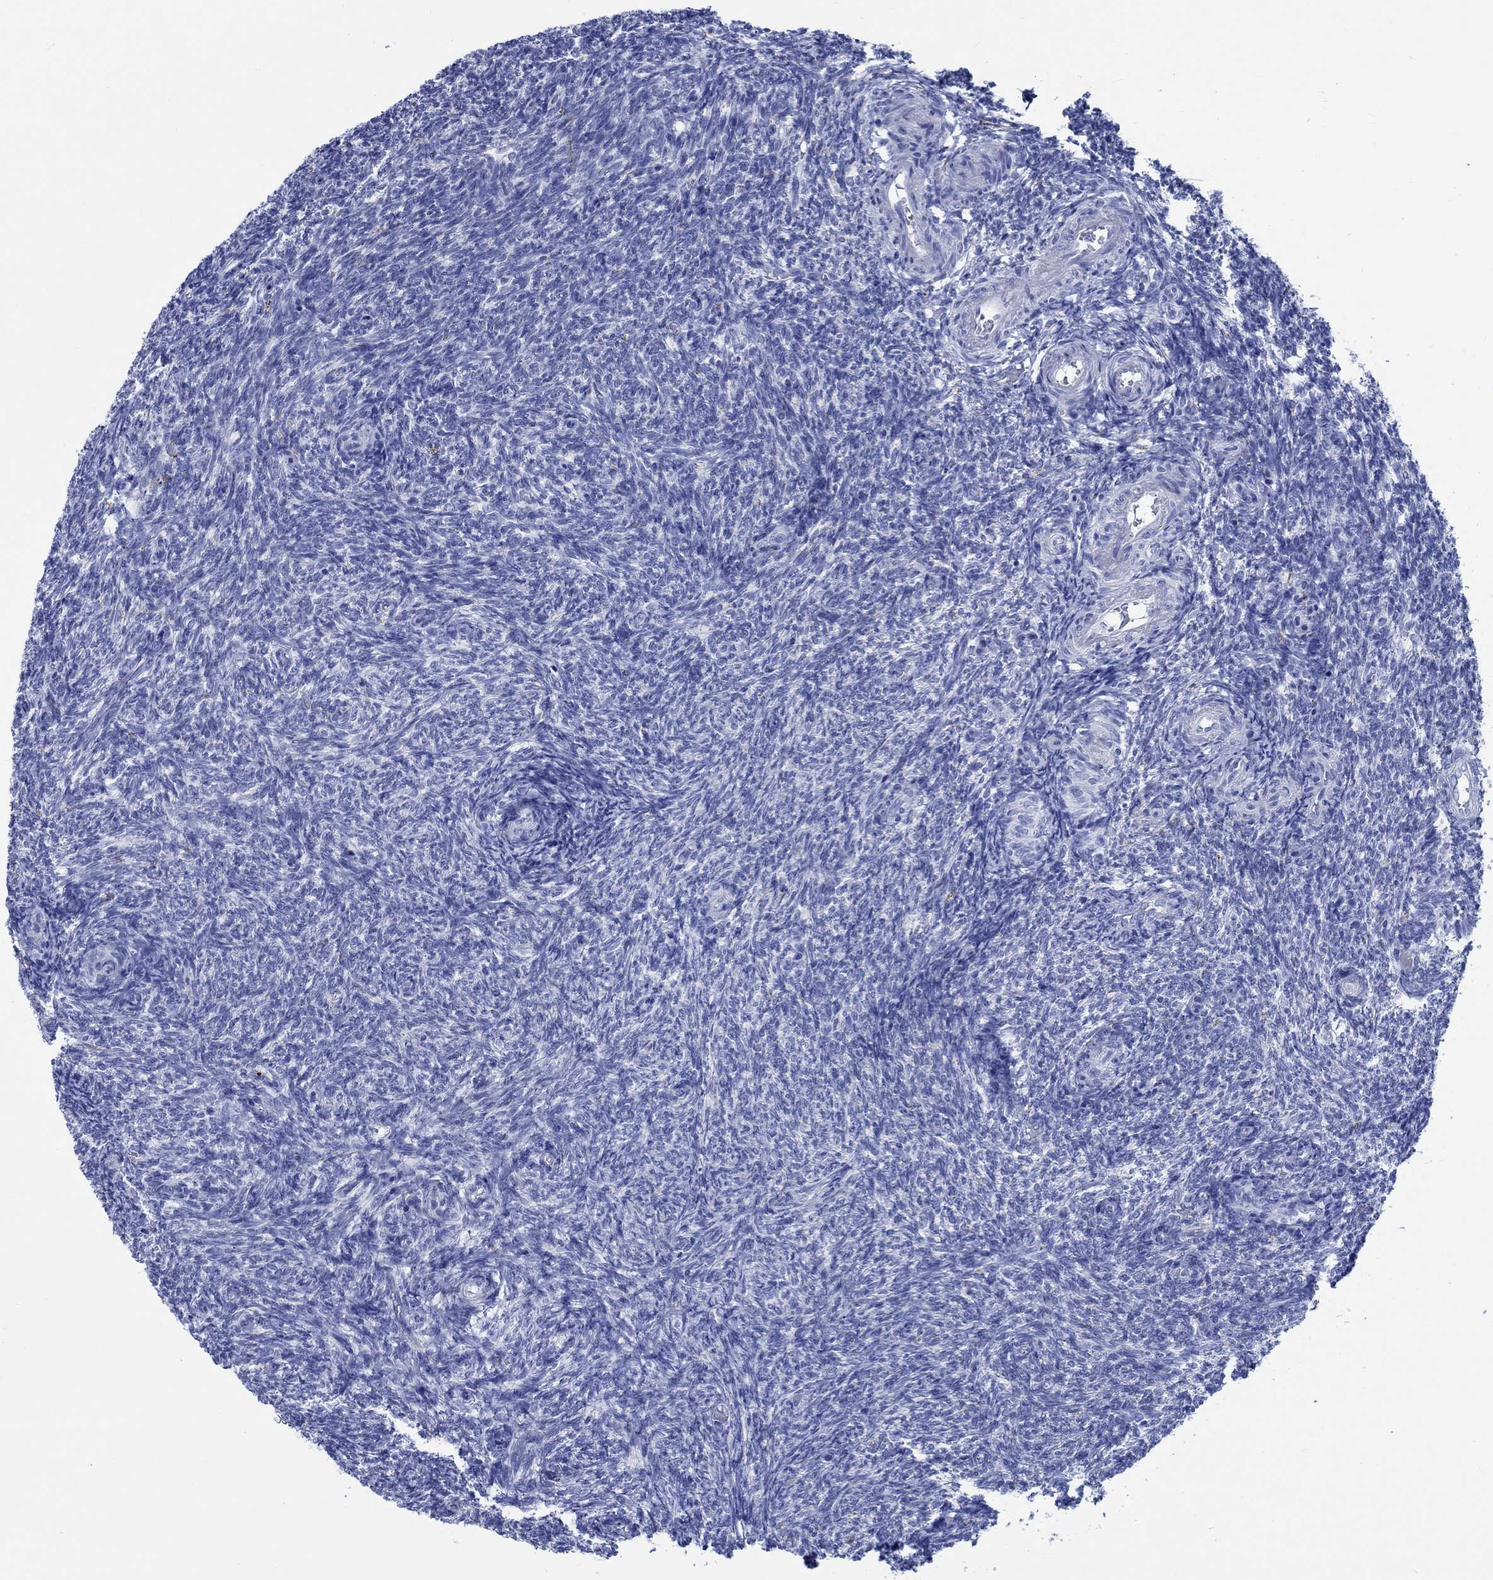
{"staining": {"intensity": "negative", "quantity": "none", "location": "none"}, "tissue": "ovary", "cell_type": "Follicle cells", "image_type": "normal", "snomed": [{"axis": "morphology", "description": "Normal tissue, NOS"}, {"axis": "topography", "description": "Ovary"}], "caption": "Immunohistochemistry photomicrograph of unremarkable ovary: human ovary stained with DAB (3,3'-diaminobenzidine) displays no significant protein expression in follicle cells. (Stains: DAB (3,3'-diaminobenzidine) immunohistochemistry with hematoxylin counter stain, Microscopy: brightfield microscopy at high magnification).", "gene": "PTPRN2", "patient": {"sex": "female", "age": 39}}